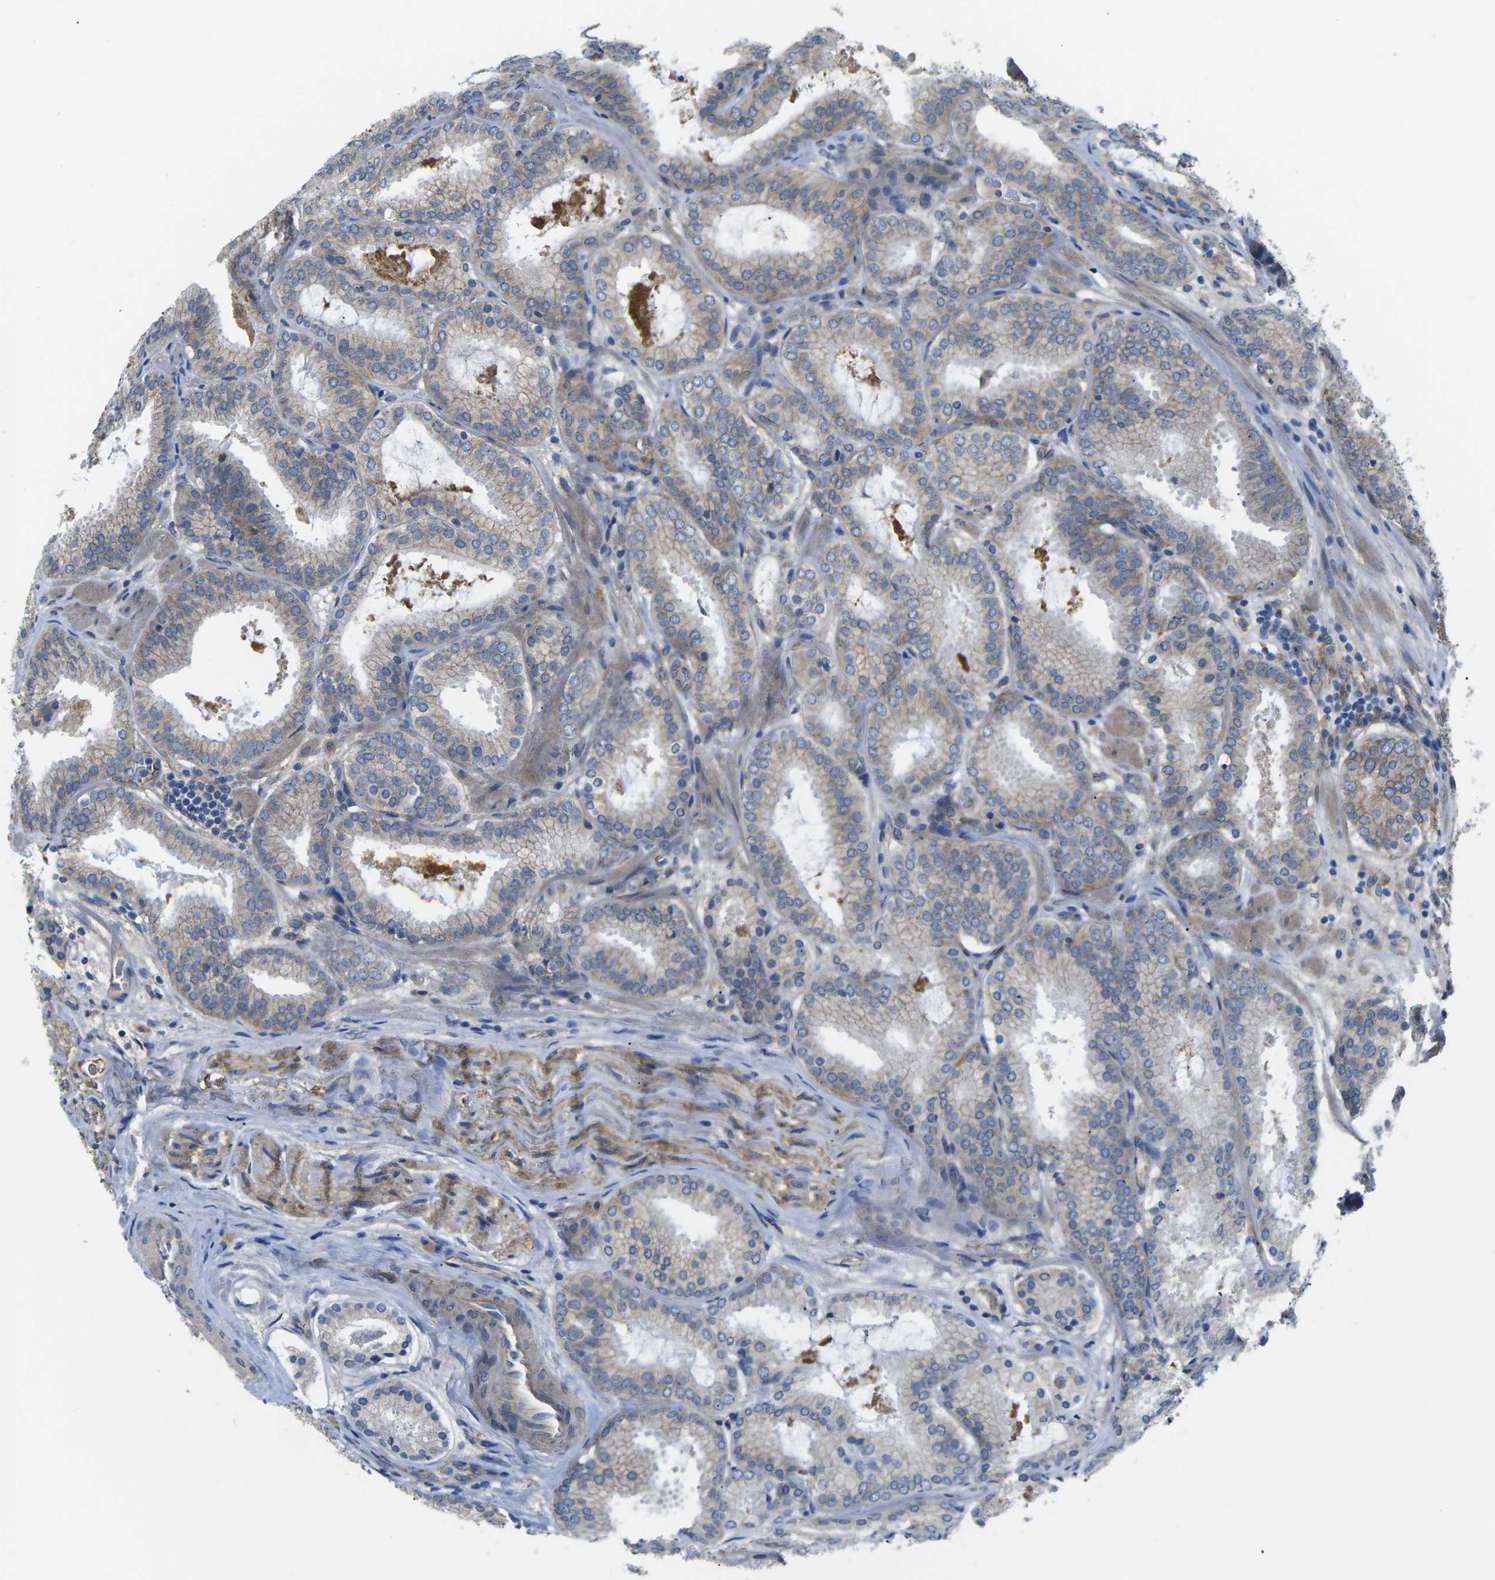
{"staining": {"intensity": "weak", "quantity": ">75%", "location": "cytoplasmic/membranous"}, "tissue": "prostate cancer", "cell_type": "Tumor cells", "image_type": "cancer", "snomed": [{"axis": "morphology", "description": "Adenocarcinoma, Low grade"}, {"axis": "topography", "description": "Prostate"}], "caption": "Human adenocarcinoma (low-grade) (prostate) stained with a protein marker shows weak staining in tumor cells.", "gene": "CTNND1", "patient": {"sex": "male", "age": 69}}